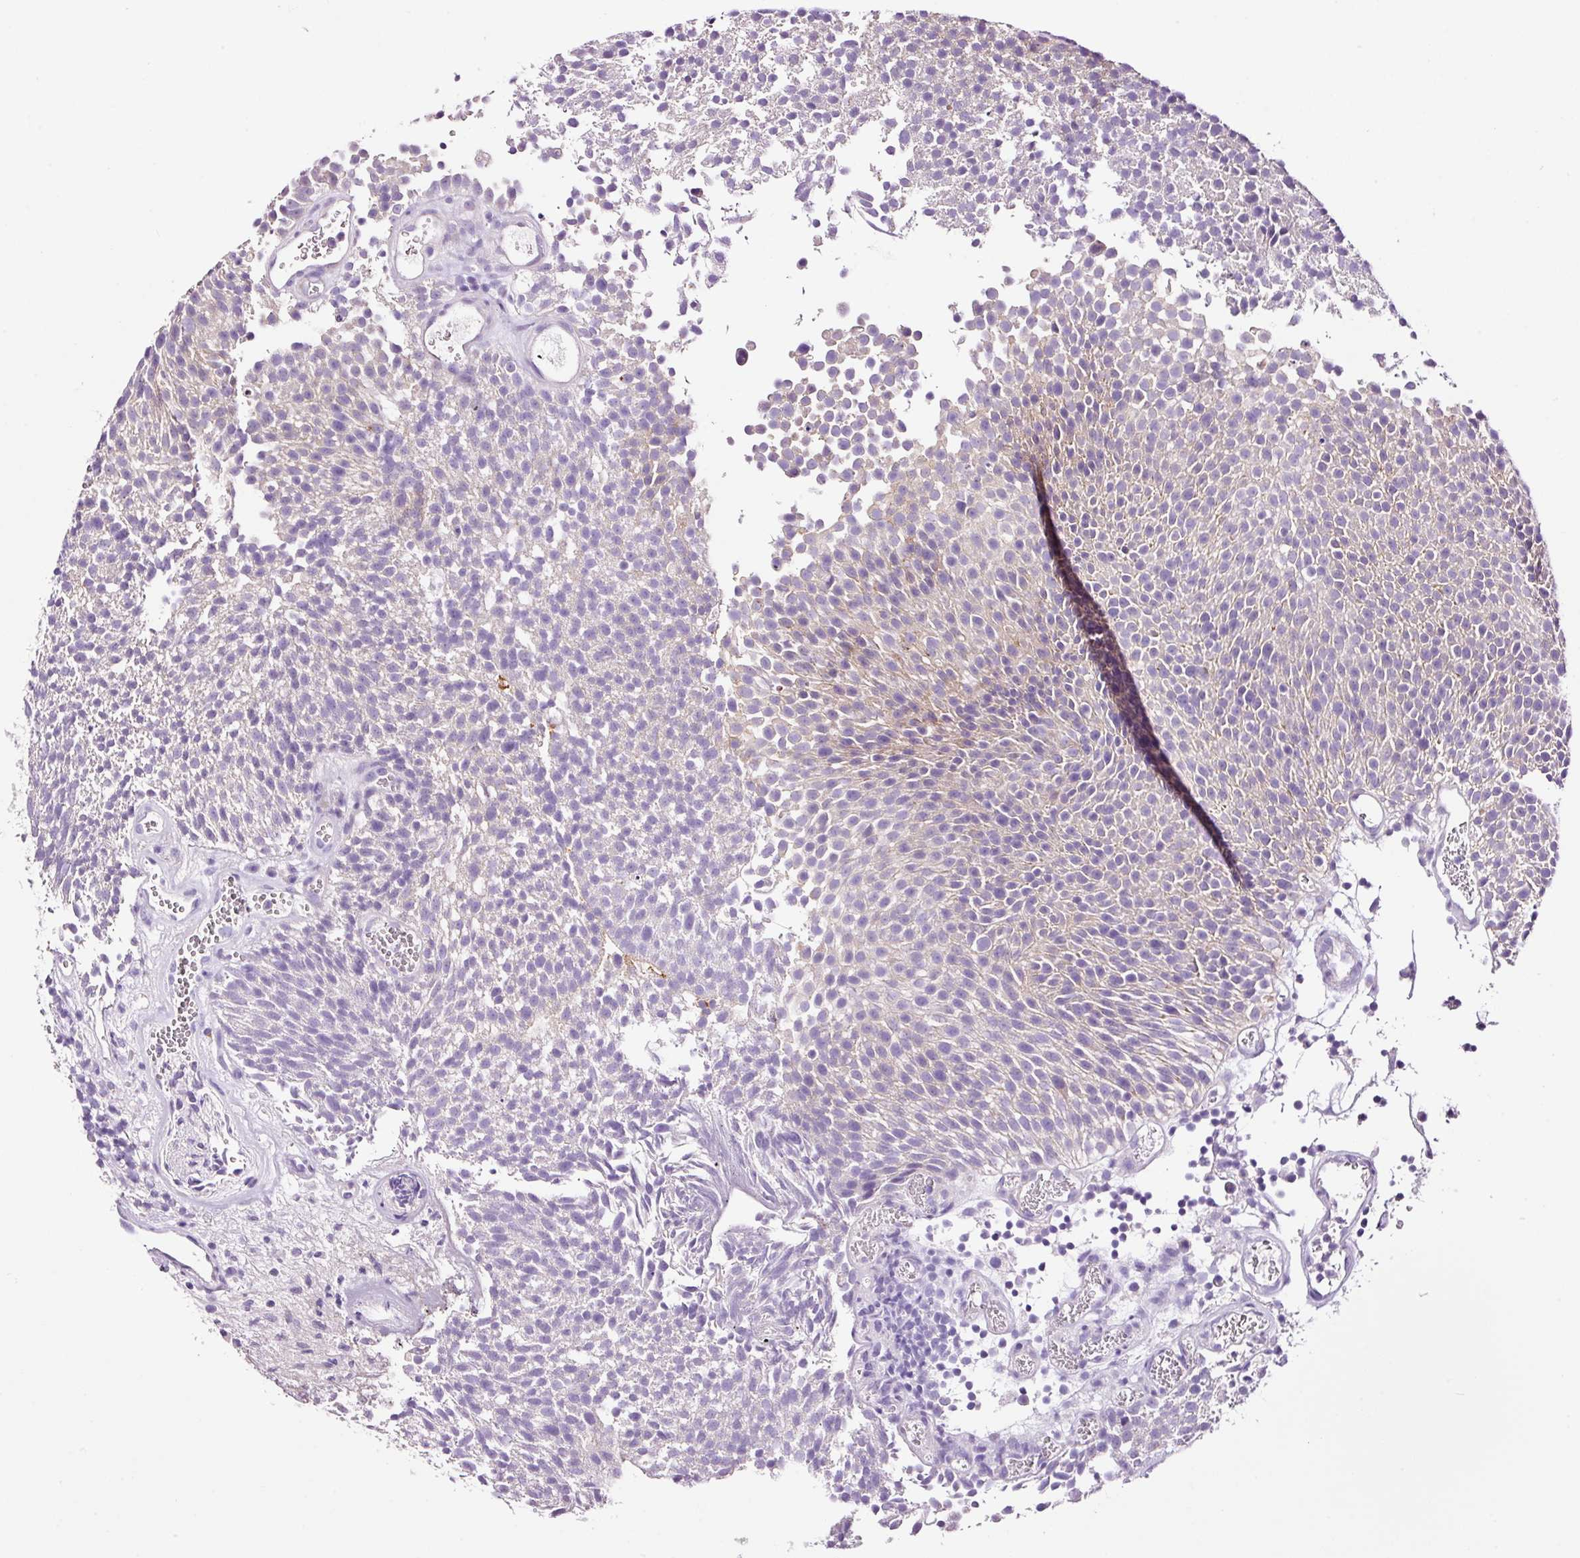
{"staining": {"intensity": "weak", "quantity": "<25%", "location": "cytoplasmic/membranous"}, "tissue": "urothelial cancer", "cell_type": "Tumor cells", "image_type": "cancer", "snomed": [{"axis": "morphology", "description": "Urothelial carcinoma, Low grade"}, {"axis": "topography", "description": "Urinary bladder"}], "caption": "Protein analysis of urothelial cancer exhibits no significant positivity in tumor cells.", "gene": "PAM", "patient": {"sex": "female", "age": 79}}